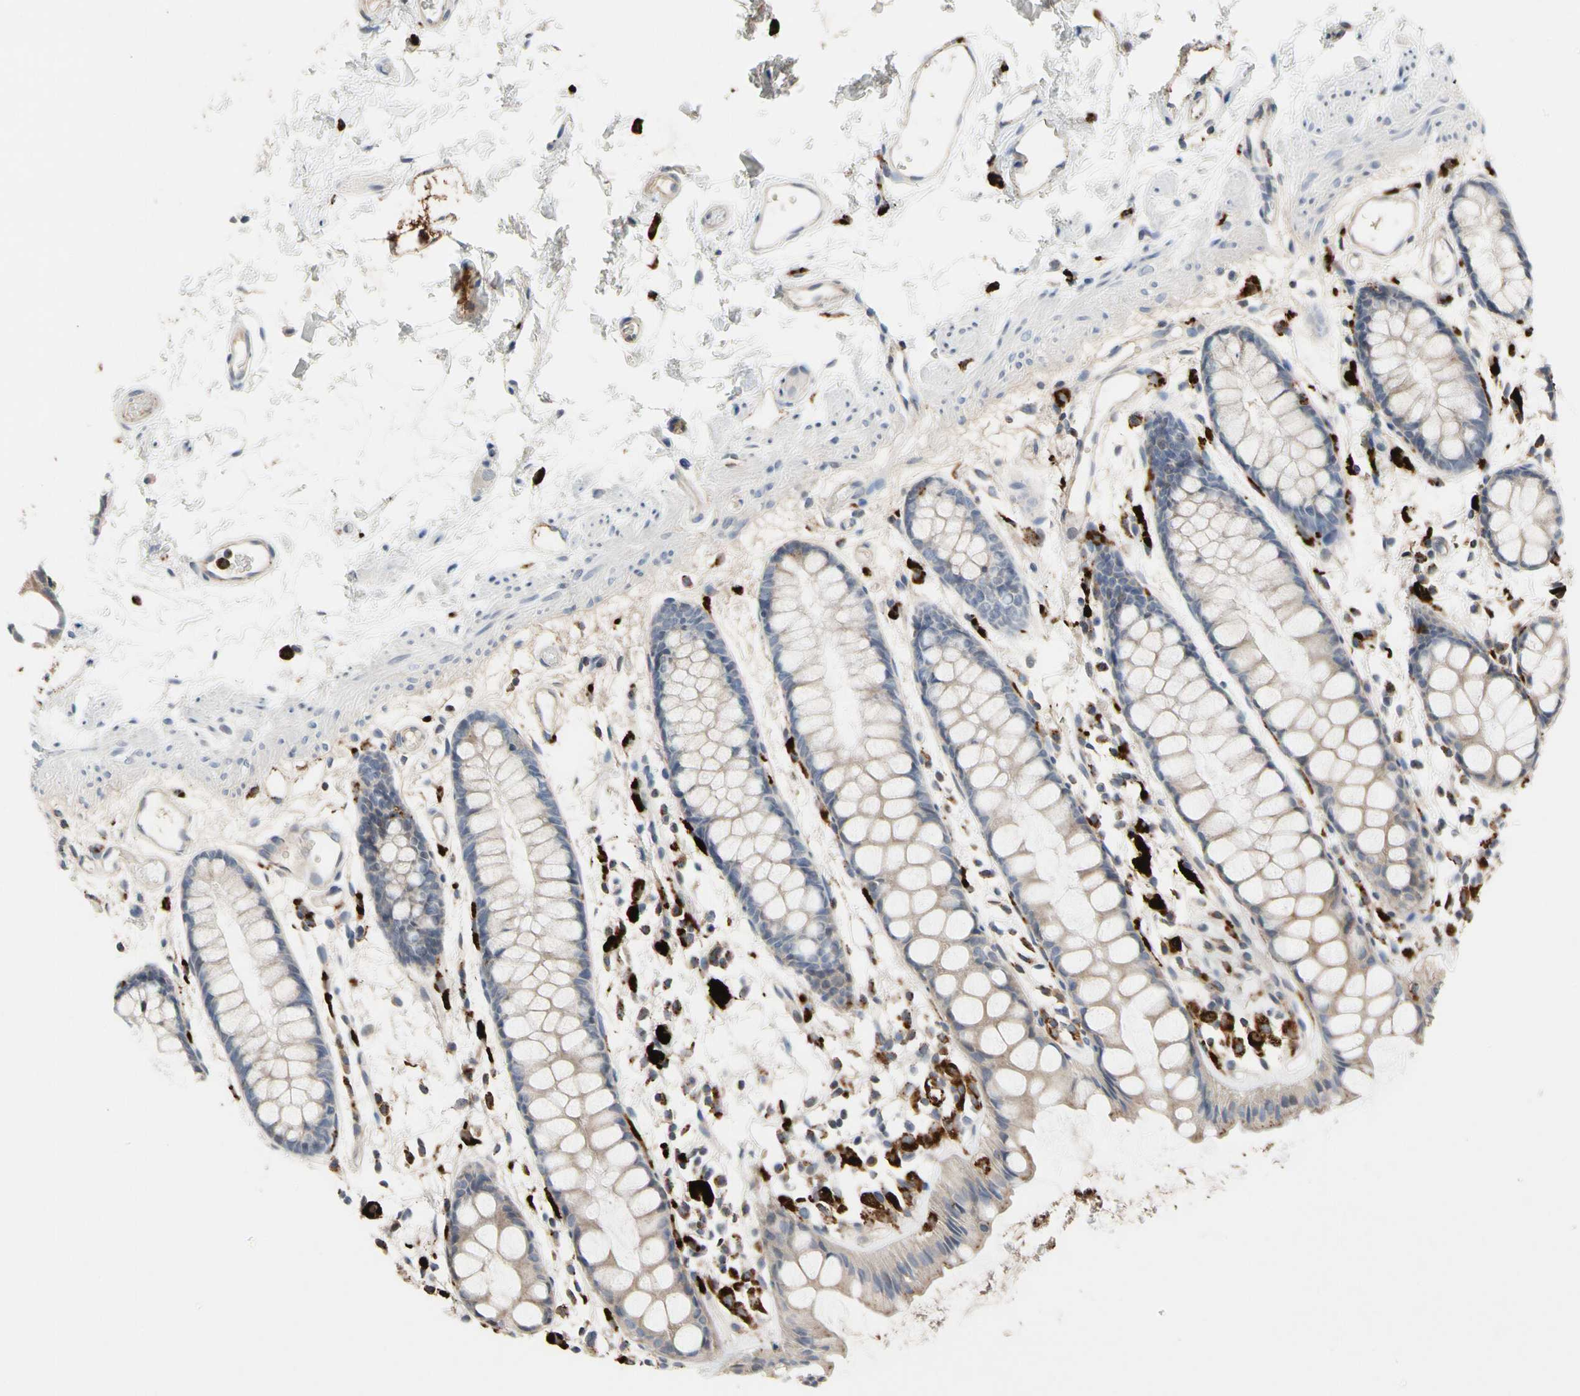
{"staining": {"intensity": "weak", "quantity": ">75%", "location": "cytoplasmic/membranous"}, "tissue": "rectum", "cell_type": "Glandular cells", "image_type": "normal", "snomed": [{"axis": "morphology", "description": "Normal tissue, NOS"}, {"axis": "topography", "description": "Rectum"}], "caption": "Immunohistochemical staining of unremarkable rectum demonstrates weak cytoplasmic/membranous protein expression in about >75% of glandular cells. (DAB IHC with brightfield microscopy, high magnification).", "gene": "ADA2", "patient": {"sex": "female", "age": 66}}